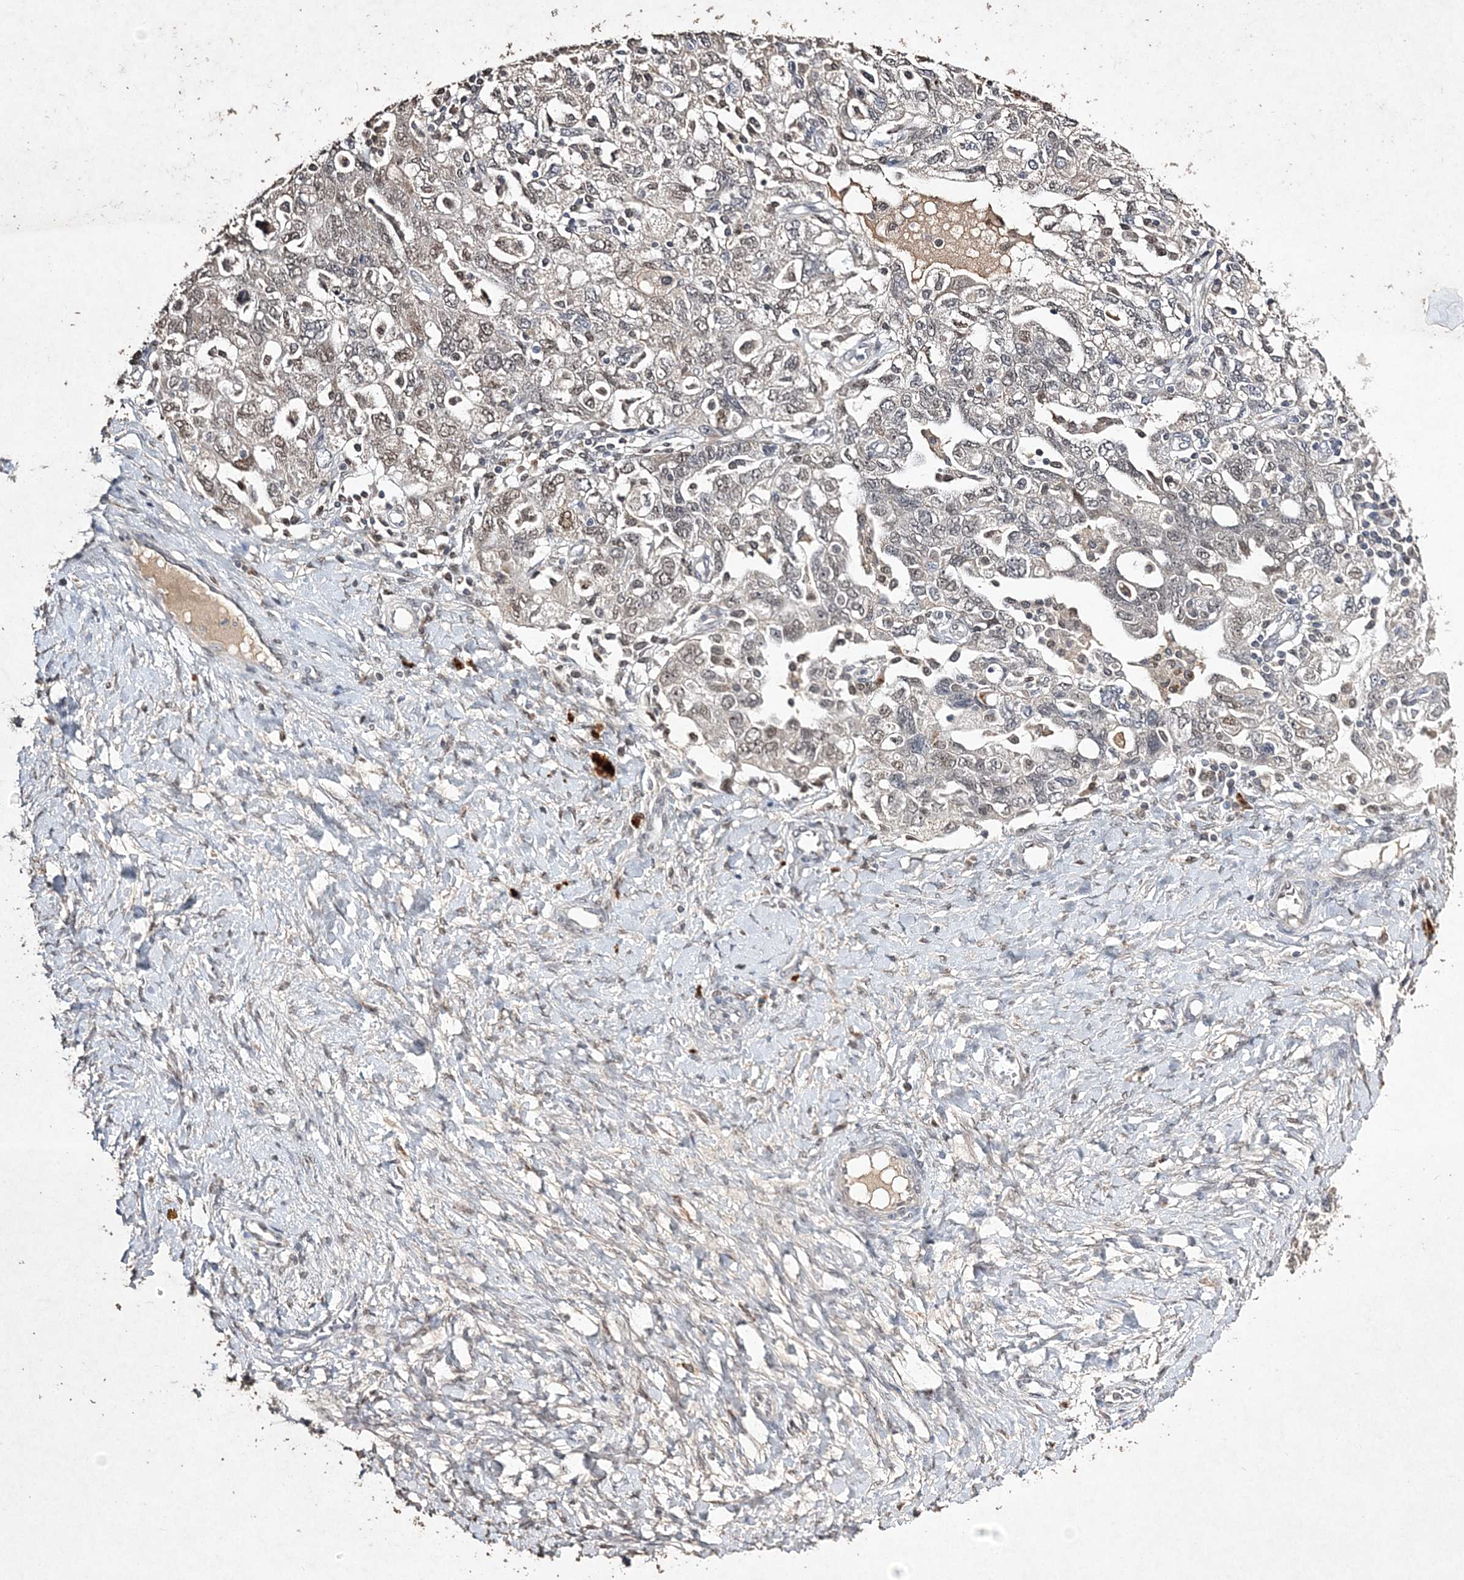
{"staining": {"intensity": "weak", "quantity": "<25%", "location": "nuclear"}, "tissue": "ovarian cancer", "cell_type": "Tumor cells", "image_type": "cancer", "snomed": [{"axis": "morphology", "description": "Carcinoma, NOS"}, {"axis": "morphology", "description": "Cystadenocarcinoma, serous, NOS"}, {"axis": "topography", "description": "Ovary"}], "caption": "This image is of ovarian cancer stained with immunohistochemistry (IHC) to label a protein in brown with the nuclei are counter-stained blue. There is no staining in tumor cells.", "gene": "C3orf38", "patient": {"sex": "female", "age": 69}}